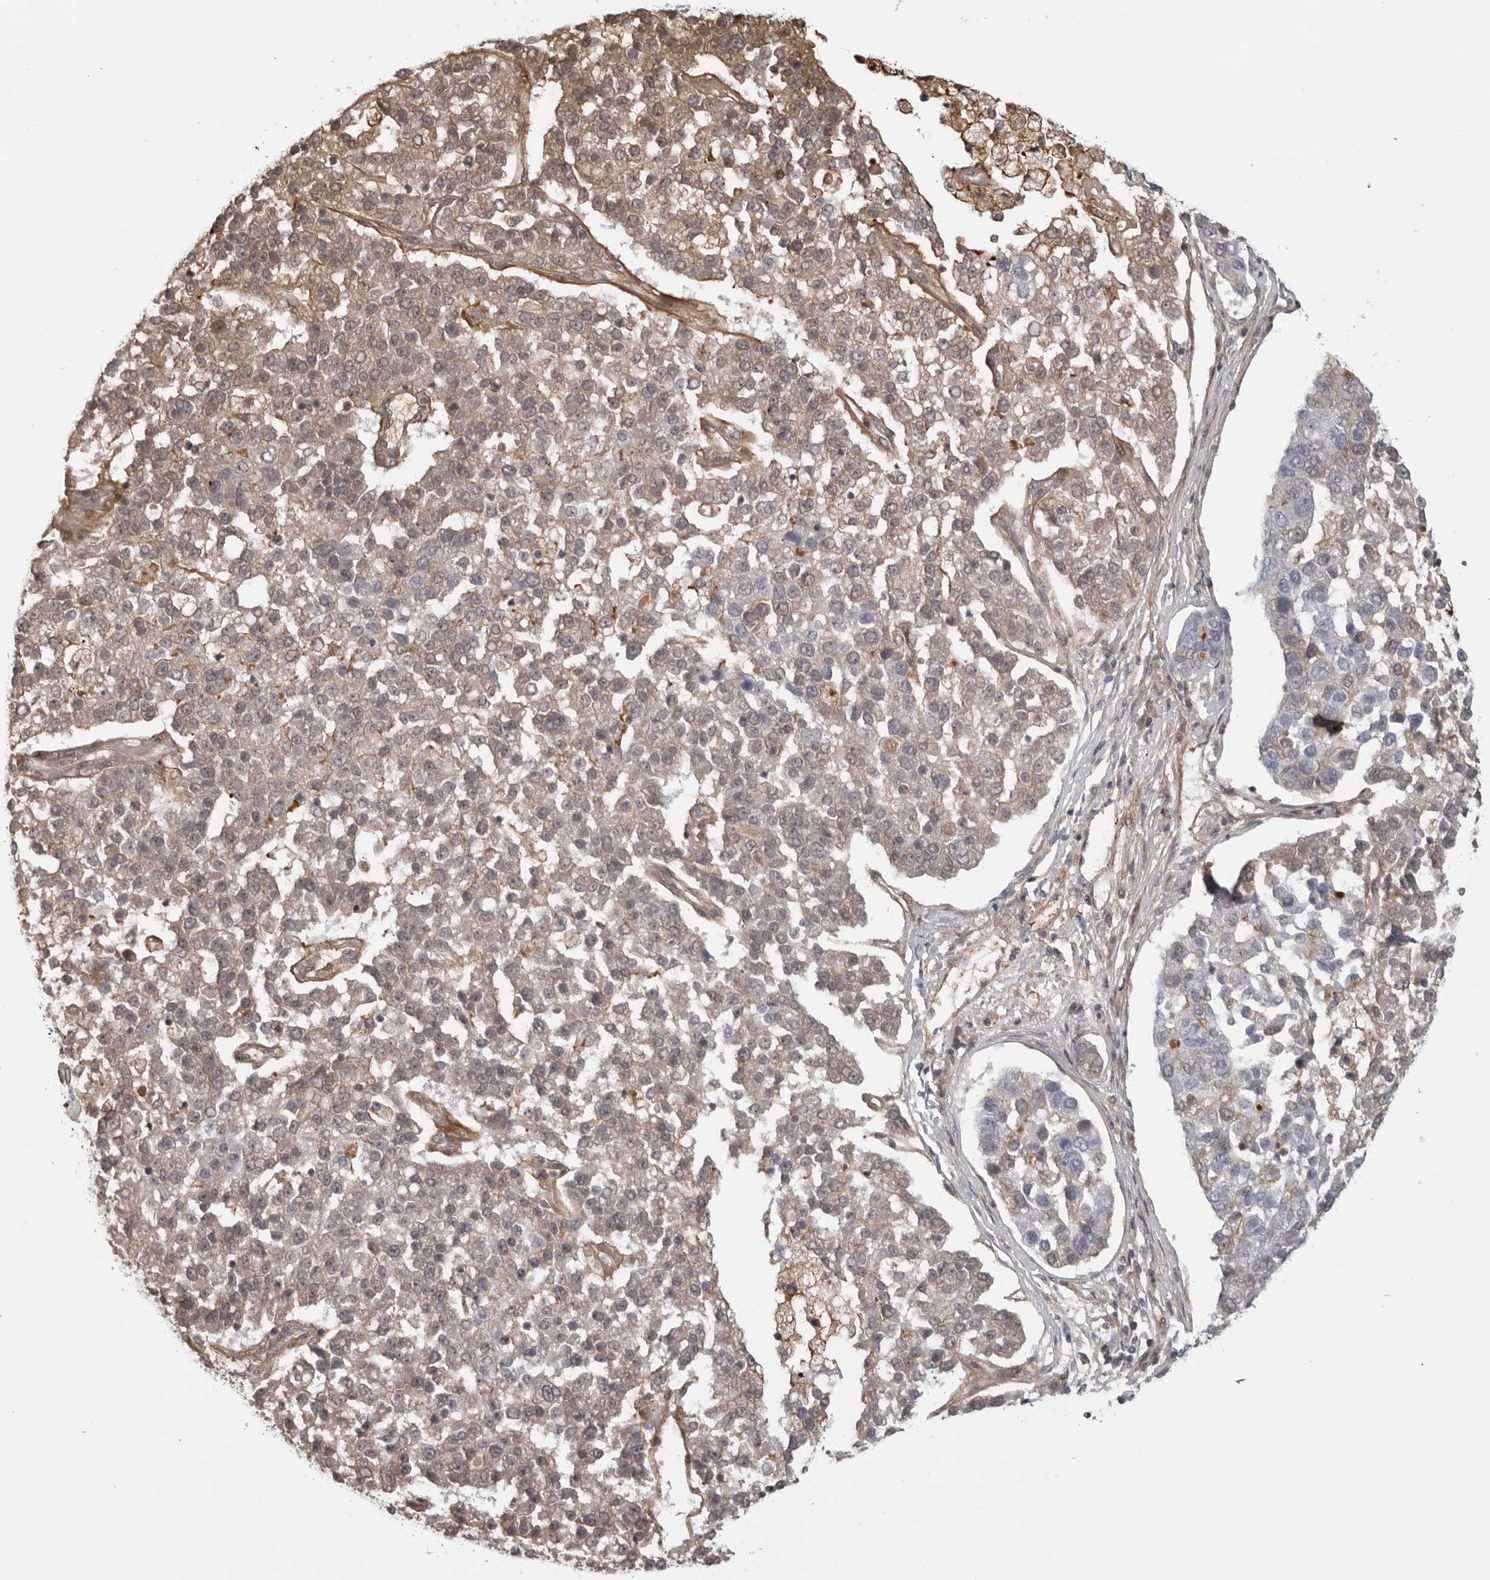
{"staining": {"intensity": "weak", "quantity": "25%-75%", "location": "cytoplasmic/membranous"}, "tissue": "pancreatic cancer", "cell_type": "Tumor cells", "image_type": "cancer", "snomed": [{"axis": "morphology", "description": "Adenocarcinoma, NOS"}, {"axis": "topography", "description": "Pancreas"}], "caption": "IHC (DAB (3,3'-diaminobenzidine)) staining of pancreatic adenocarcinoma exhibits weak cytoplasmic/membranous protein expression in approximately 25%-75% of tumor cells.", "gene": "PLEKHF2", "patient": {"sex": "female", "age": 61}}